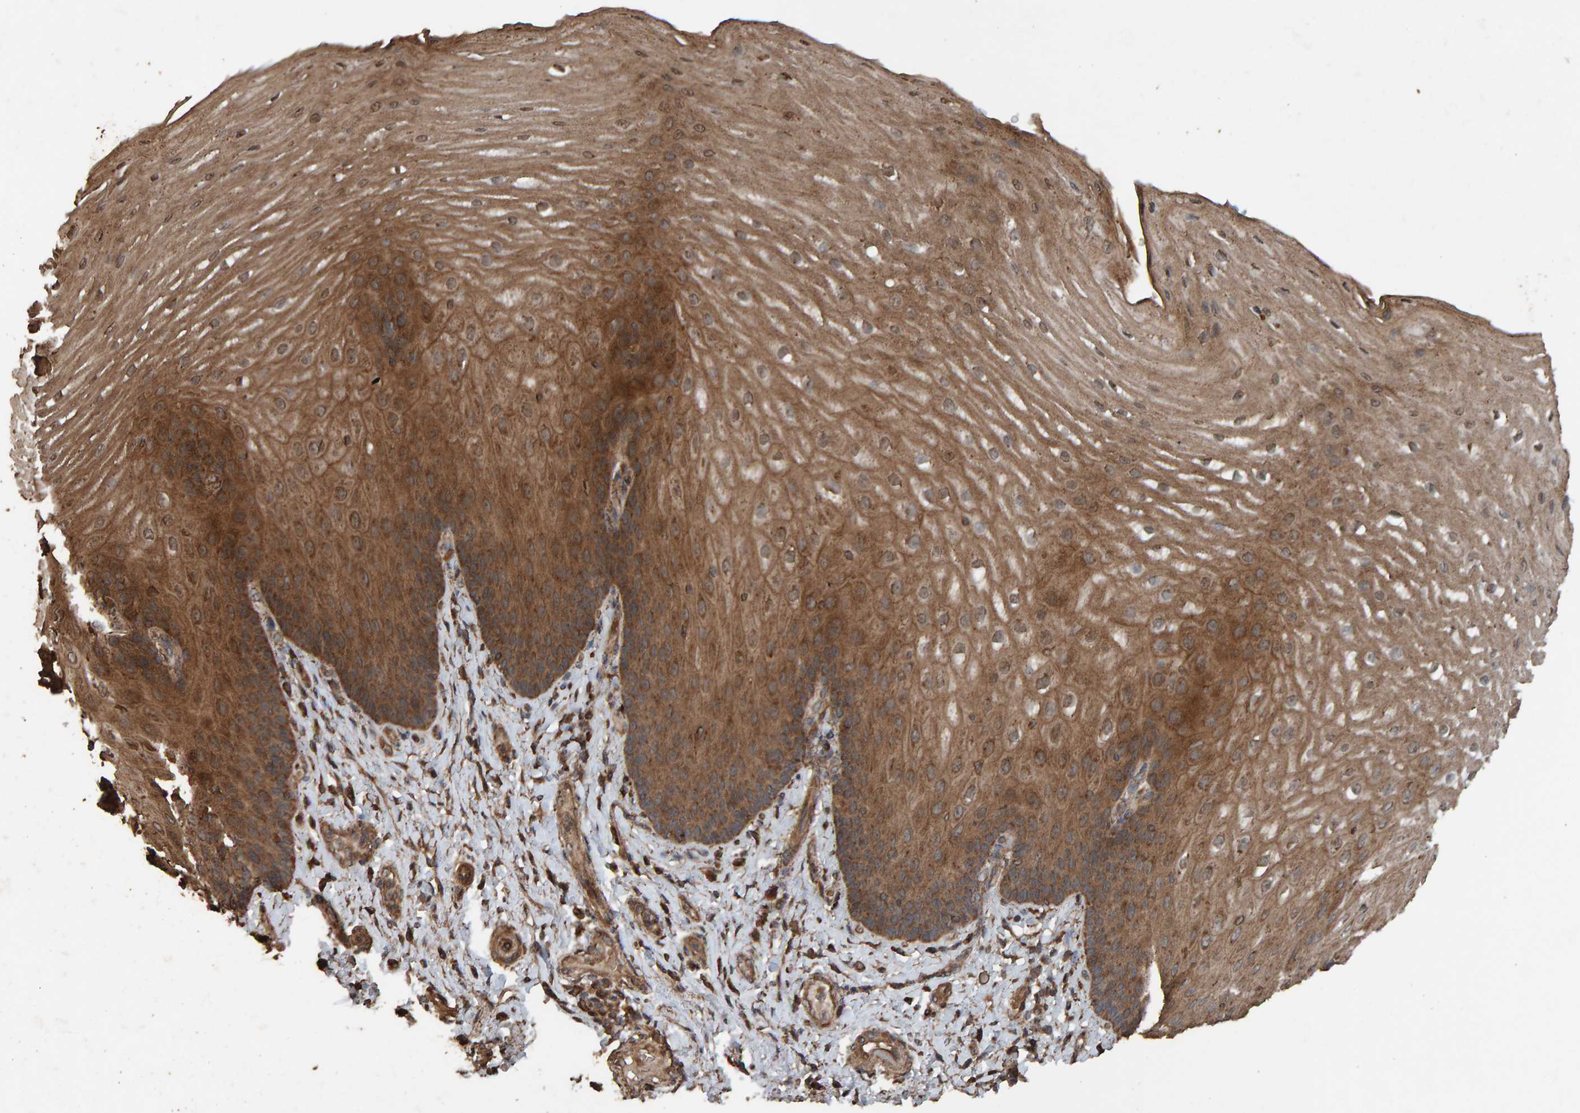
{"staining": {"intensity": "moderate", "quantity": ">75%", "location": "cytoplasmic/membranous"}, "tissue": "esophagus", "cell_type": "Squamous epithelial cells", "image_type": "normal", "snomed": [{"axis": "morphology", "description": "Normal tissue, NOS"}, {"axis": "topography", "description": "Esophagus"}], "caption": "Protein staining of benign esophagus reveals moderate cytoplasmic/membranous staining in about >75% of squamous epithelial cells. The staining was performed using DAB (3,3'-diaminobenzidine), with brown indicating positive protein expression. Nuclei are stained blue with hematoxylin.", "gene": "DUS1L", "patient": {"sex": "male", "age": 54}}